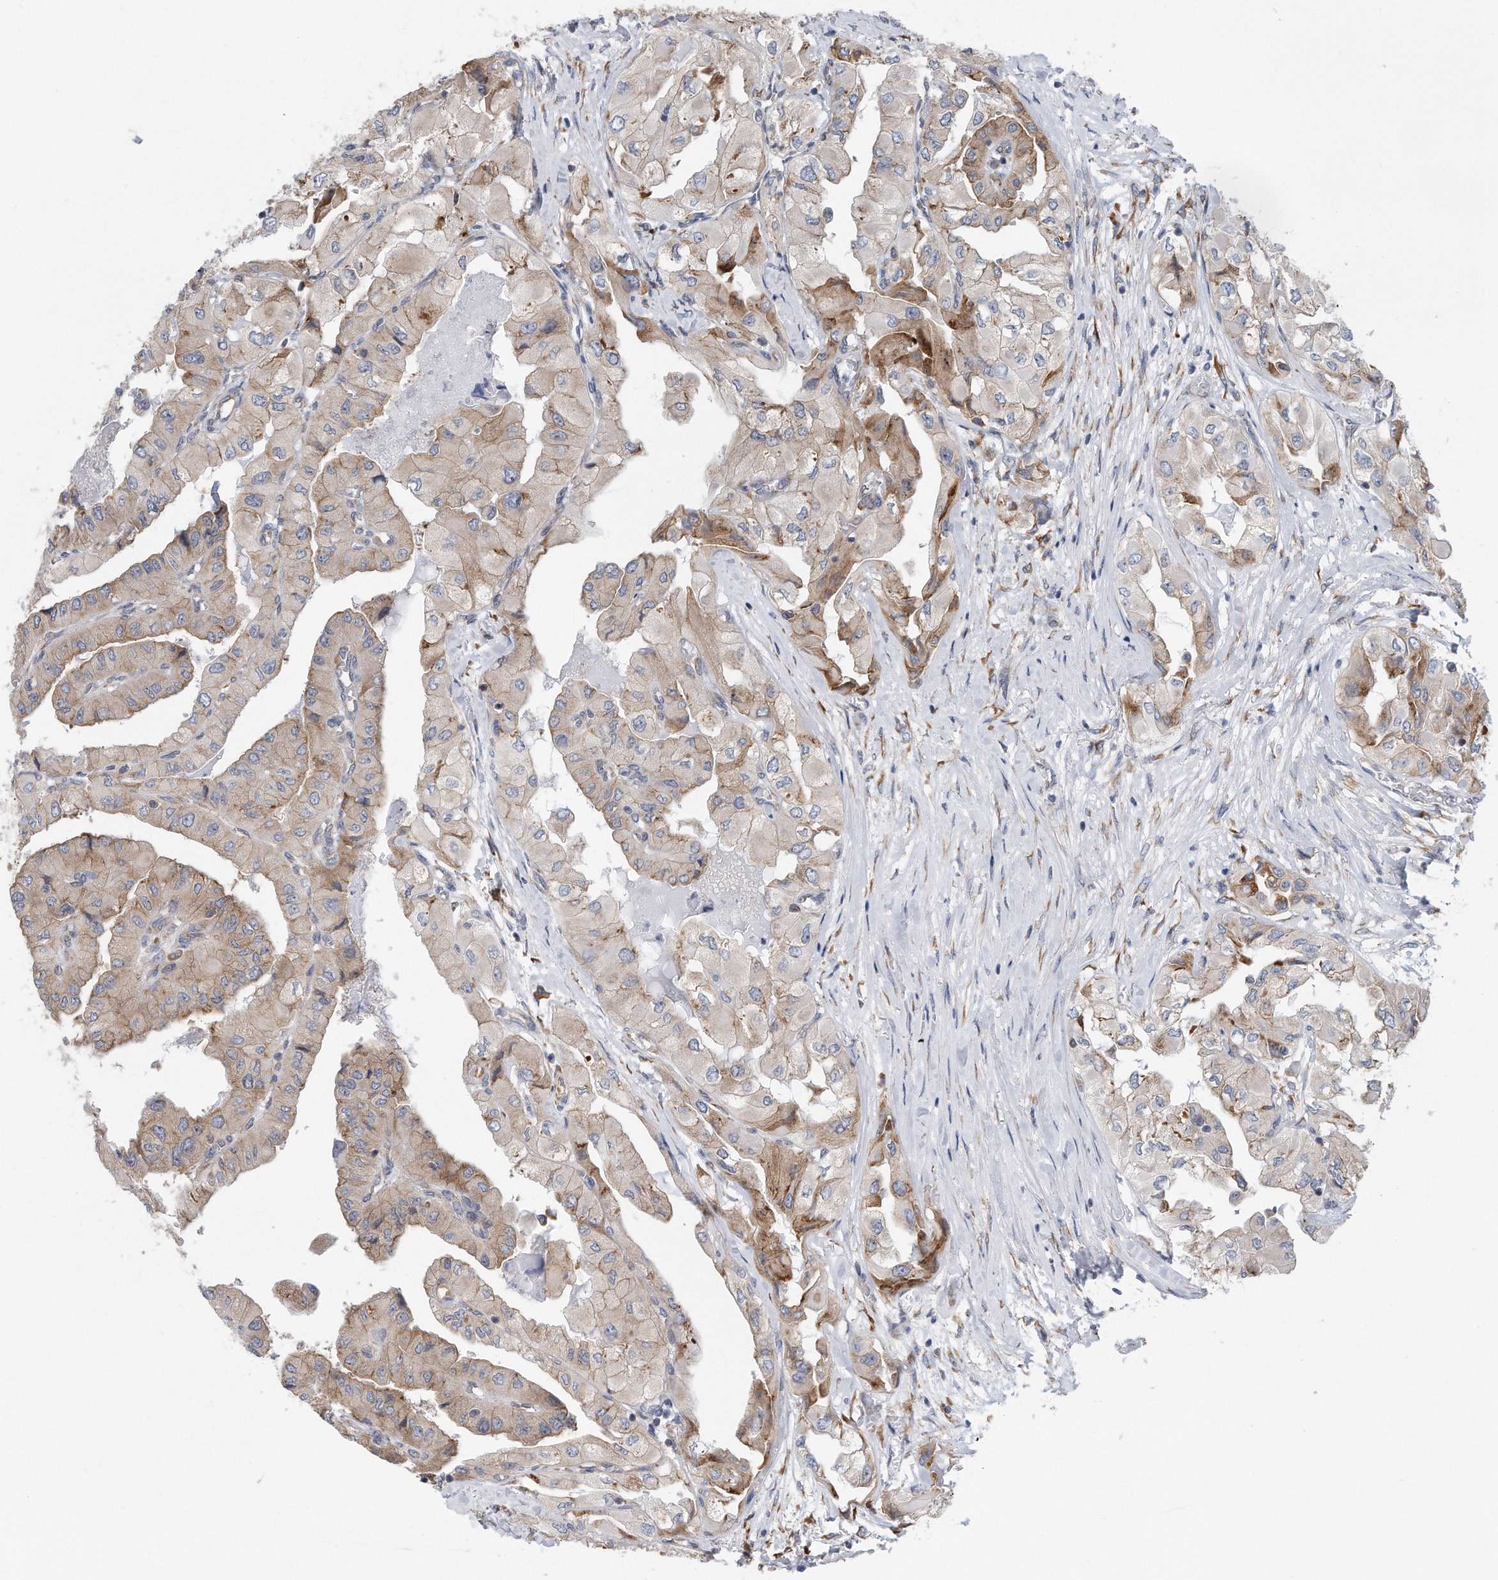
{"staining": {"intensity": "weak", "quantity": "25%-75%", "location": "cytoplasmic/membranous"}, "tissue": "thyroid cancer", "cell_type": "Tumor cells", "image_type": "cancer", "snomed": [{"axis": "morphology", "description": "Papillary adenocarcinoma, NOS"}, {"axis": "topography", "description": "Thyroid gland"}], "caption": "Papillary adenocarcinoma (thyroid) tissue shows weak cytoplasmic/membranous positivity in about 25%-75% of tumor cells, visualized by immunohistochemistry. (brown staining indicates protein expression, while blue staining denotes nuclei).", "gene": "RPL26L1", "patient": {"sex": "female", "age": 59}}